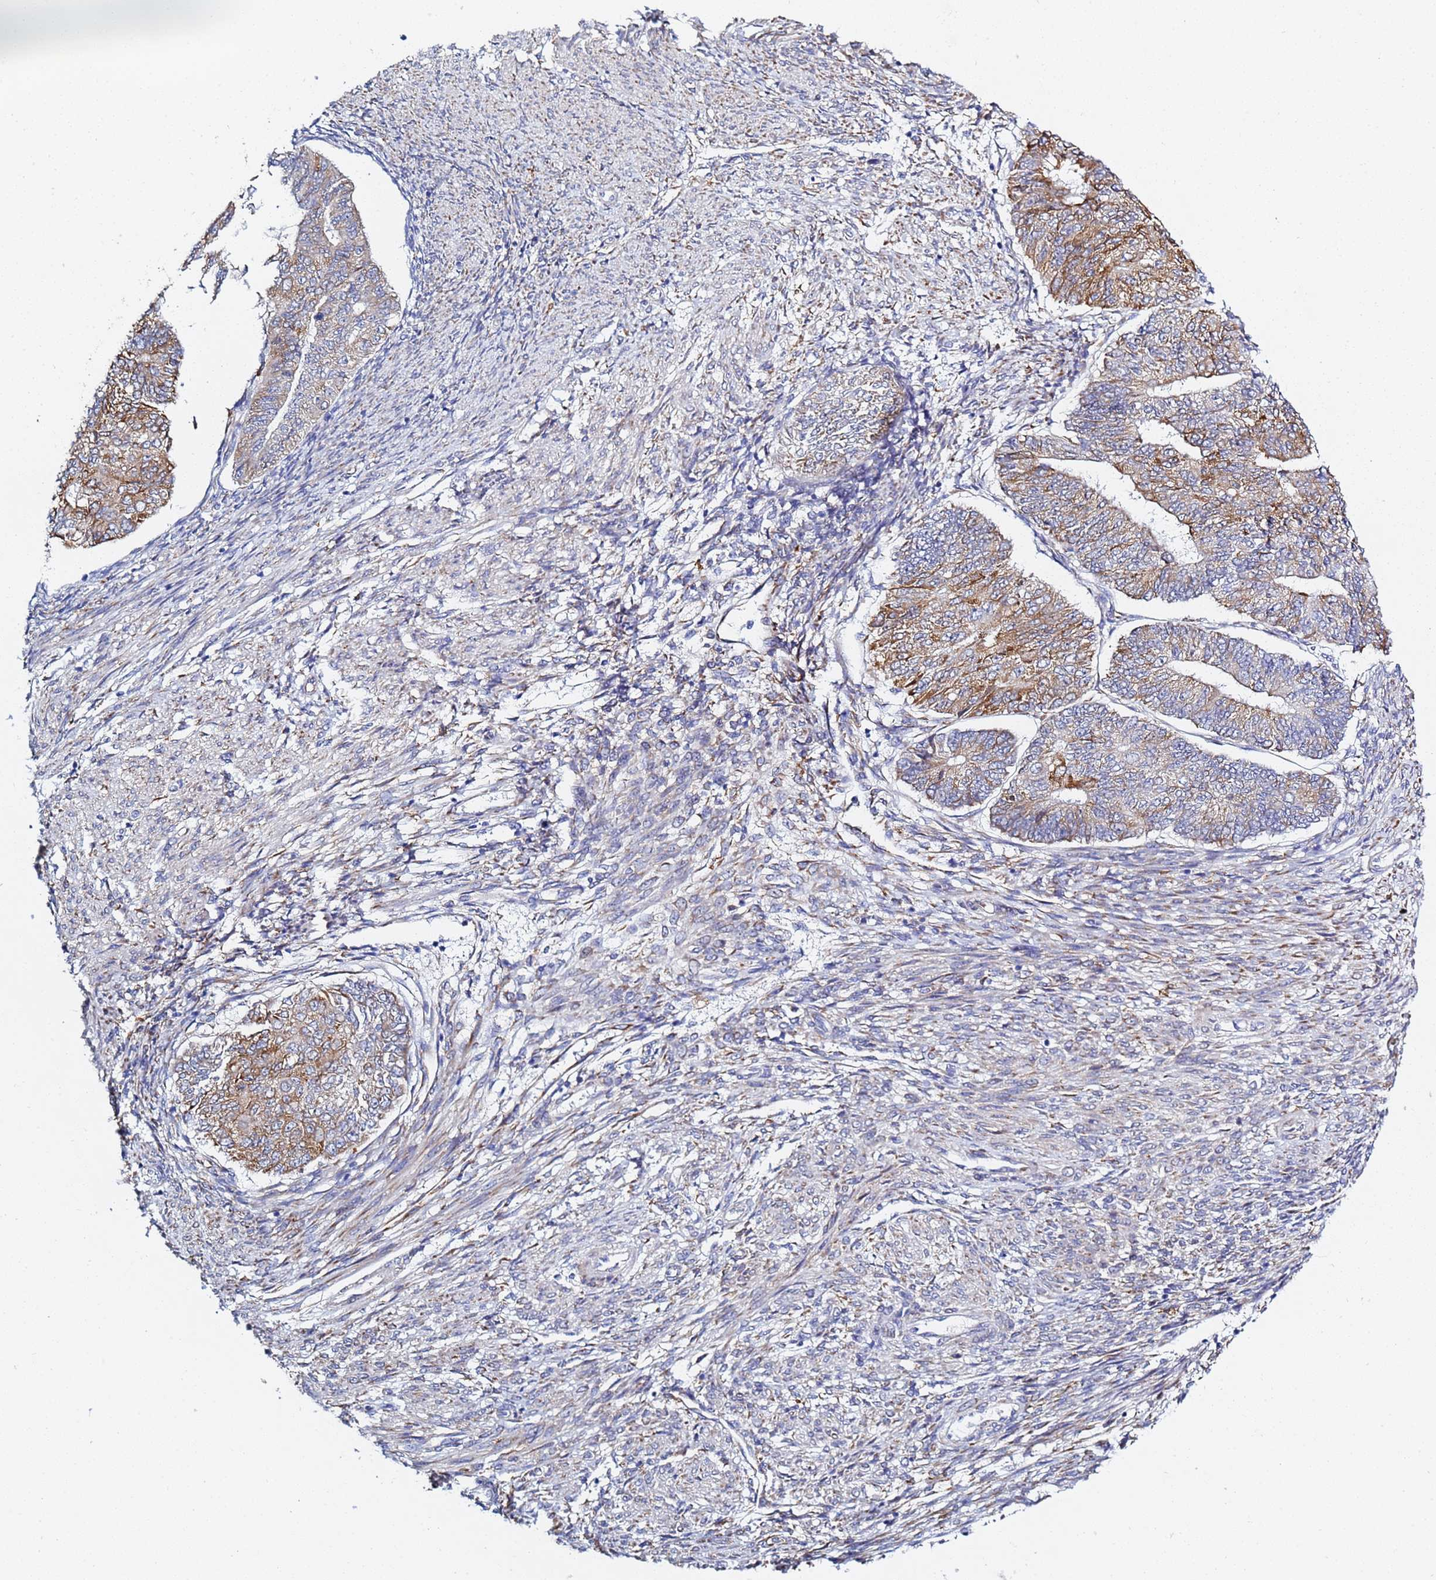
{"staining": {"intensity": "moderate", "quantity": "25%-75%", "location": "cytoplasmic/membranous"}, "tissue": "endometrial cancer", "cell_type": "Tumor cells", "image_type": "cancer", "snomed": [{"axis": "morphology", "description": "Adenocarcinoma, NOS"}, {"axis": "topography", "description": "Endometrium"}], "caption": "IHC micrograph of neoplastic tissue: human endometrial adenocarcinoma stained using IHC reveals medium levels of moderate protein expression localized specifically in the cytoplasmic/membranous of tumor cells, appearing as a cytoplasmic/membranous brown color.", "gene": "GDAP2", "patient": {"sex": "female", "age": 32}}